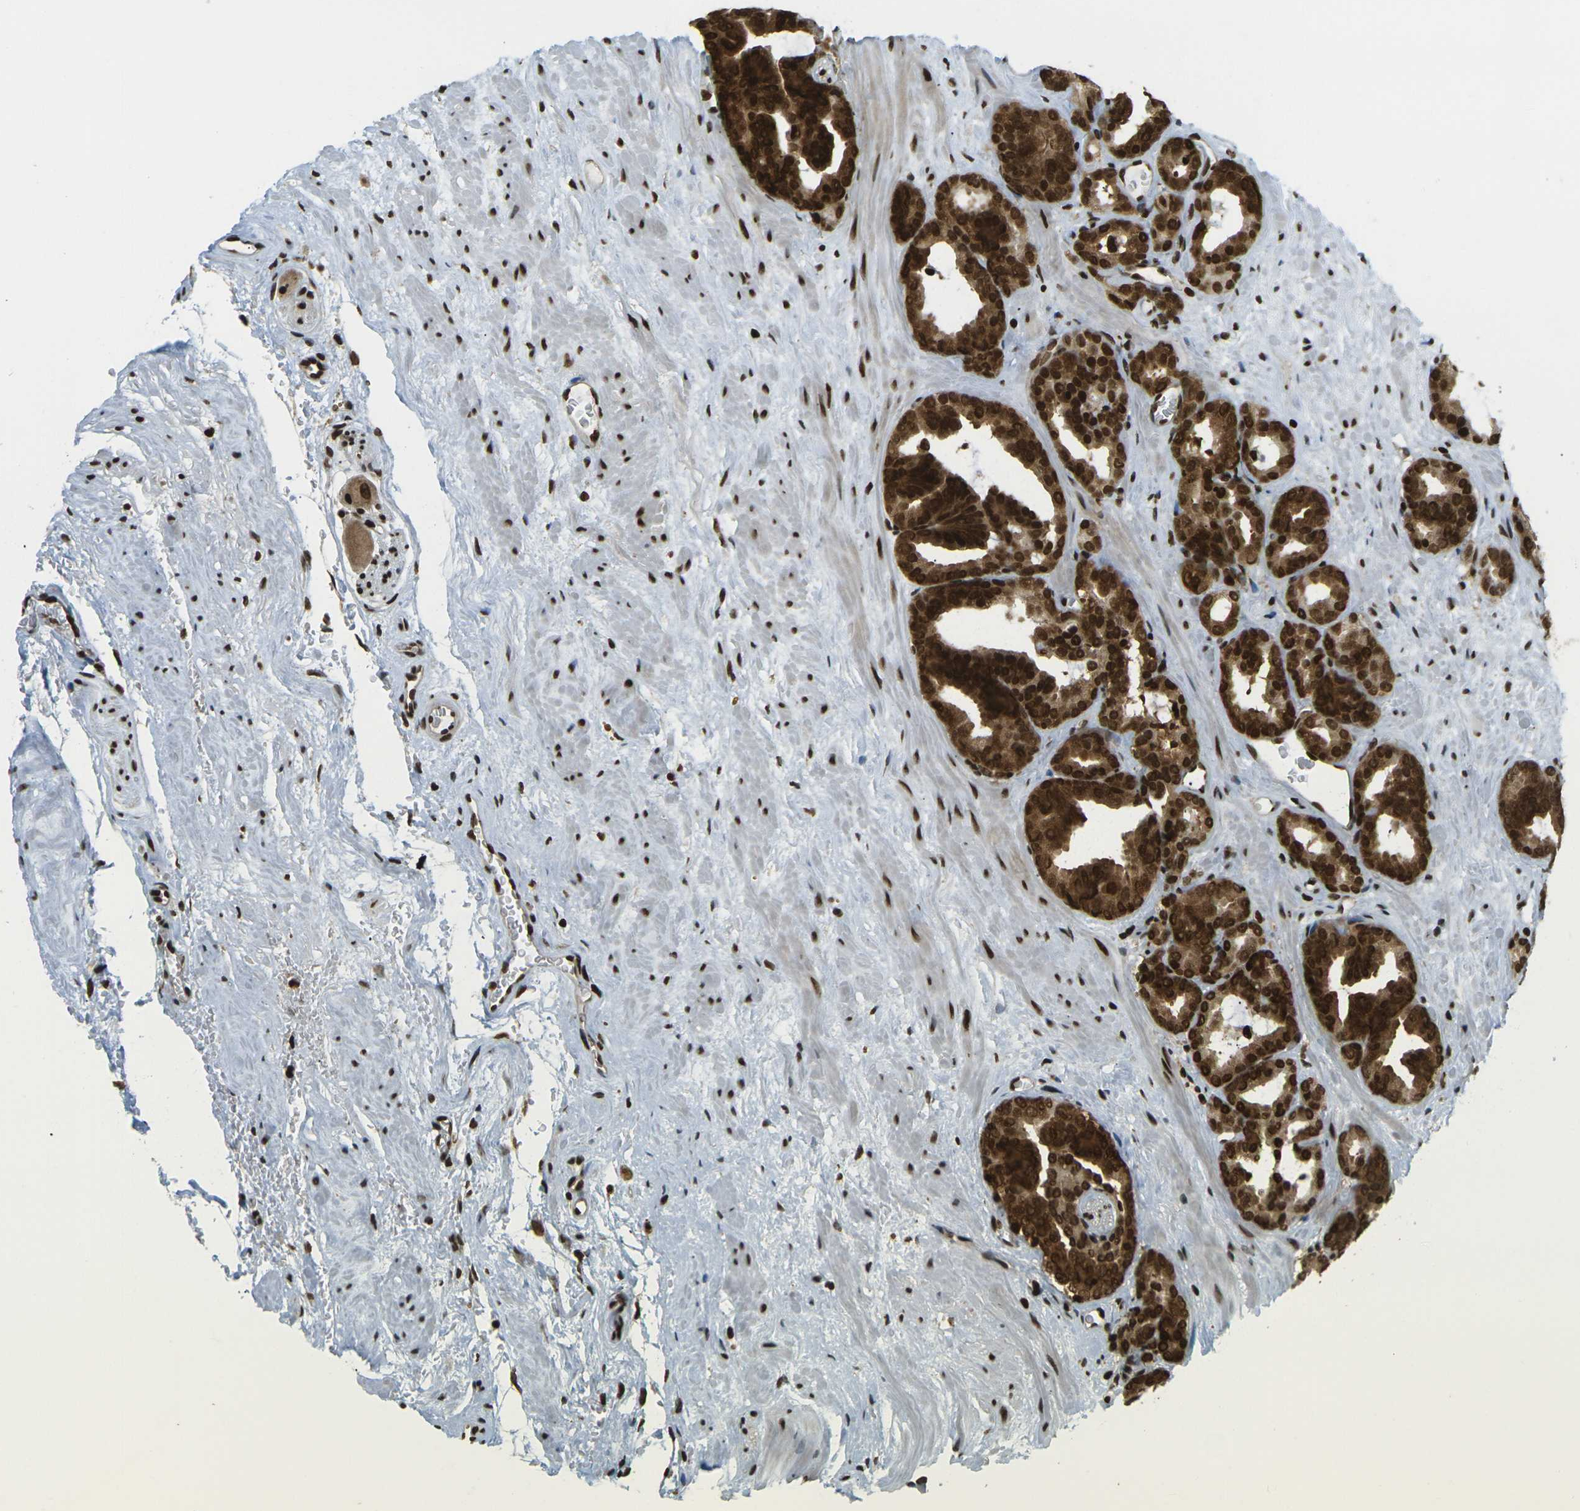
{"staining": {"intensity": "strong", "quantity": ">75%", "location": "cytoplasmic/membranous,nuclear"}, "tissue": "prostate cancer", "cell_type": "Tumor cells", "image_type": "cancer", "snomed": [{"axis": "morphology", "description": "Adenocarcinoma, Low grade"}, {"axis": "topography", "description": "Prostate"}], "caption": "High-power microscopy captured an immunohistochemistry histopathology image of adenocarcinoma (low-grade) (prostate), revealing strong cytoplasmic/membranous and nuclear expression in about >75% of tumor cells.", "gene": "RUVBL2", "patient": {"sex": "male", "age": 63}}